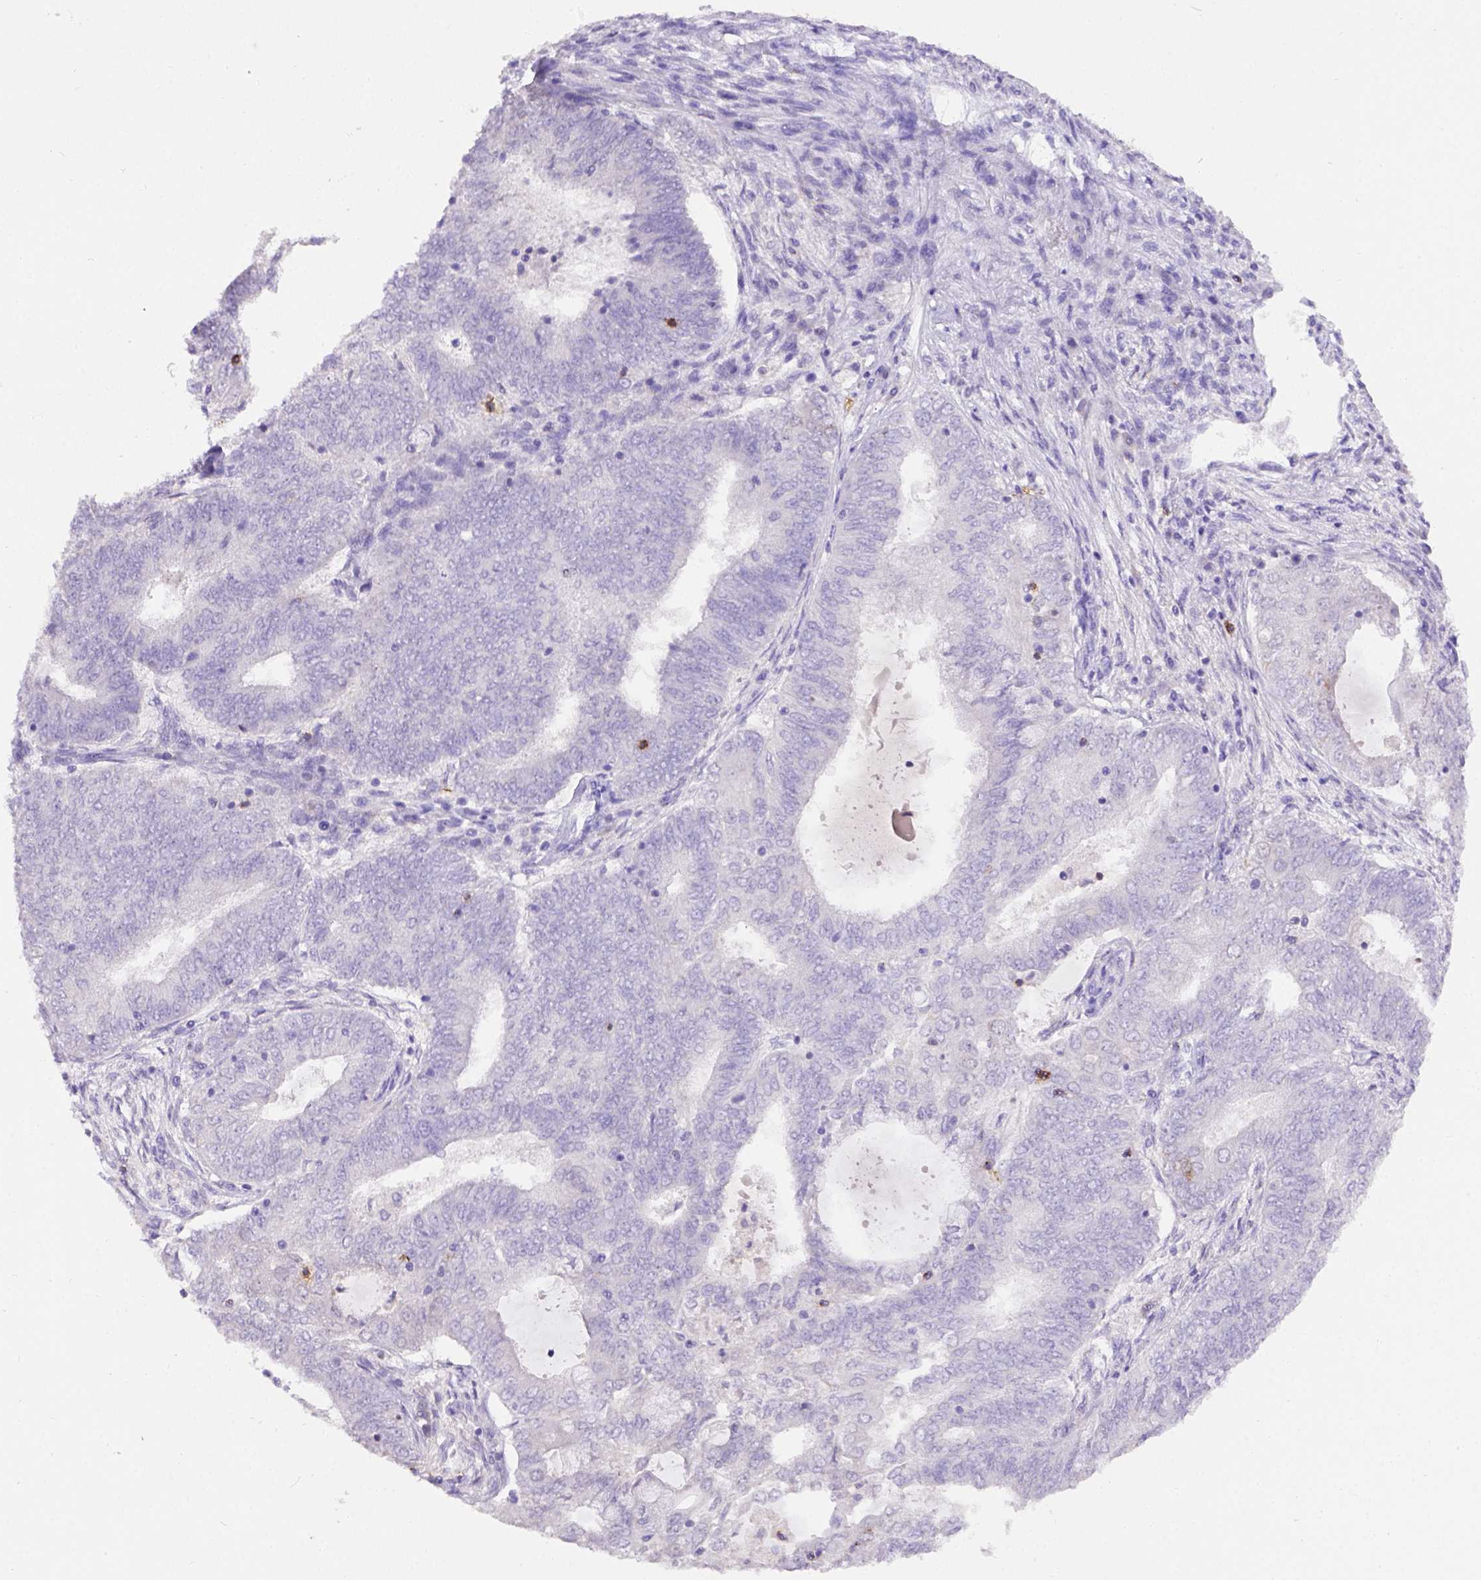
{"staining": {"intensity": "negative", "quantity": "none", "location": "none"}, "tissue": "endometrial cancer", "cell_type": "Tumor cells", "image_type": "cancer", "snomed": [{"axis": "morphology", "description": "Adenocarcinoma, NOS"}, {"axis": "topography", "description": "Endometrium"}], "caption": "High power microscopy image of an IHC micrograph of endometrial cancer (adenocarcinoma), revealing no significant expression in tumor cells.", "gene": "B3GAT1", "patient": {"sex": "female", "age": 62}}